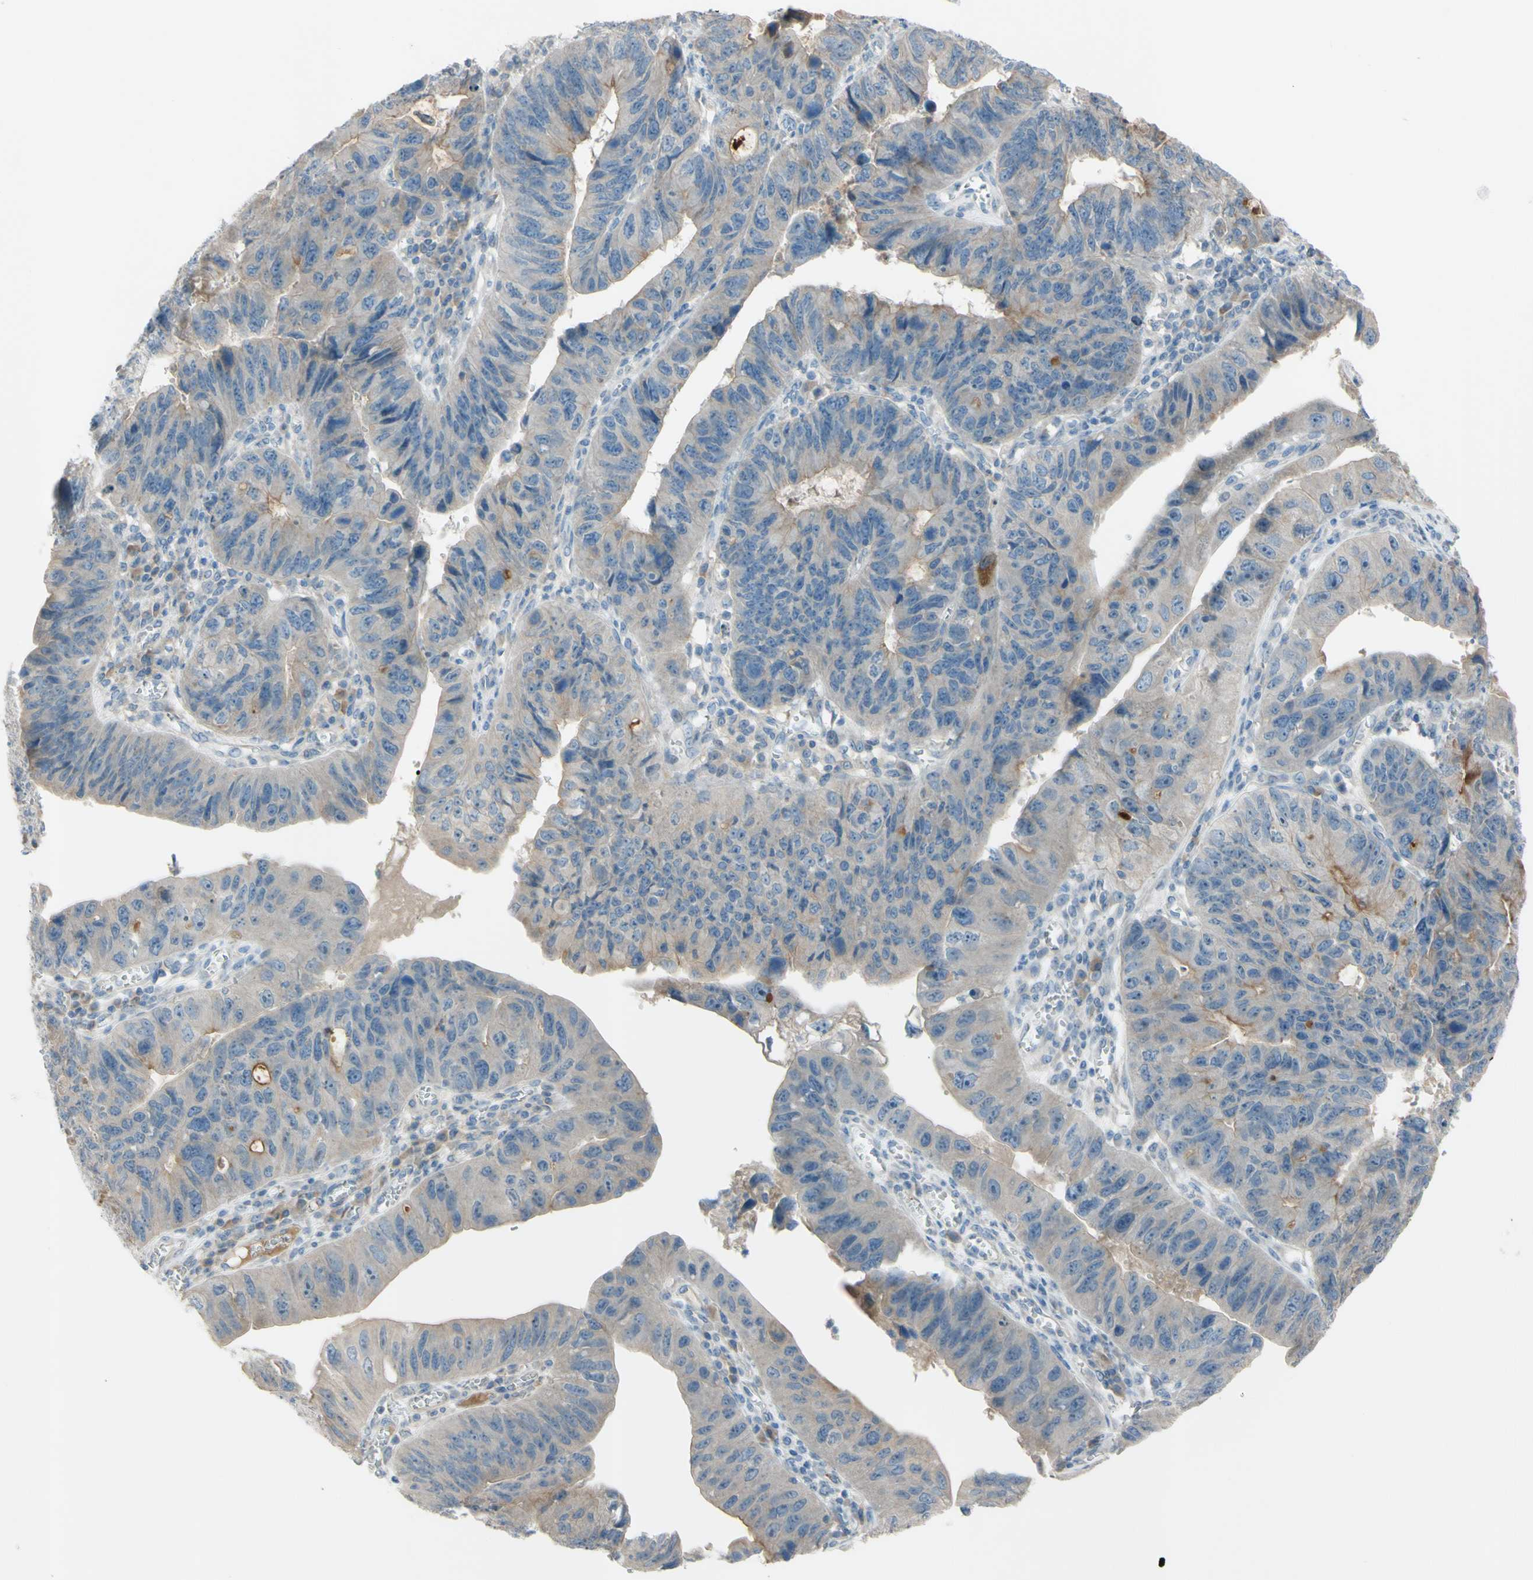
{"staining": {"intensity": "weak", "quantity": "25%-75%", "location": "cytoplasmic/membranous"}, "tissue": "stomach cancer", "cell_type": "Tumor cells", "image_type": "cancer", "snomed": [{"axis": "morphology", "description": "Adenocarcinoma, NOS"}, {"axis": "topography", "description": "Stomach"}], "caption": "Immunohistochemical staining of human stomach cancer (adenocarcinoma) demonstrates low levels of weak cytoplasmic/membranous positivity in approximately 25%-75% of tumor cells. Immunohistochemistry stains the protein of interest in brown and the nuclei are stained blue.", "gene": "ATRN", "patient": {"sex": "male", "age": 59}}